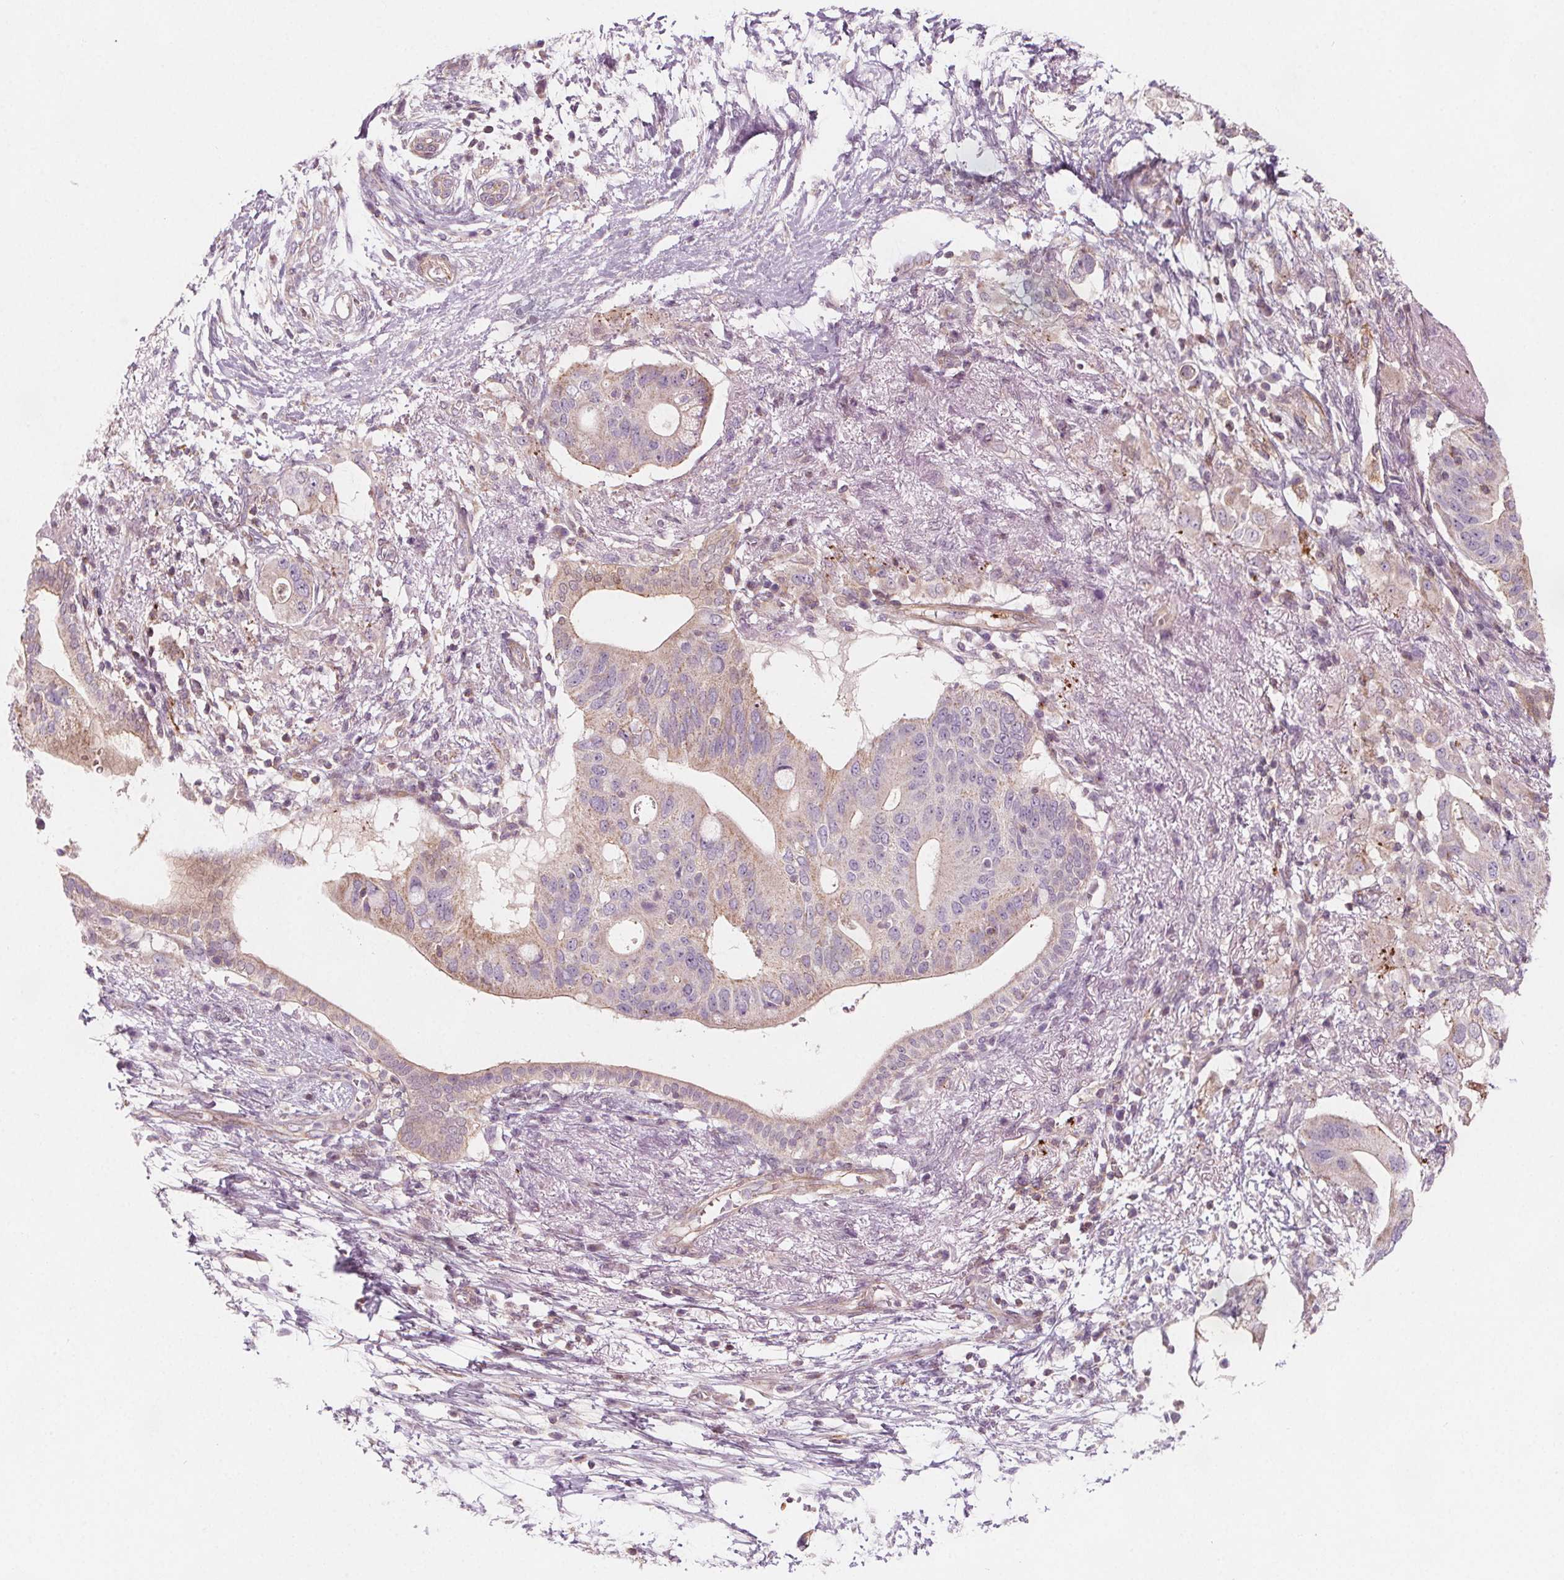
{"staining": {"intensity": "weak", "quantity": "<25%", "location": "cytoplasmic/membranous"}, "tissue": "pancreatic cancer", "cell_type": "Tumor cells", "image_type": "cancer", "snomed": [{"axis": "morphology", "description": "Adenocarcinoma, NOS"}, {"axis": "topography", "description": "Pancreas"}], "caption": "High magnification brightfield microscopy of pancreatic adenocarcinoma stained with DAB (brown) and counterstained with hematoxylin (blue): tumor cells show no significant staining.", "gene": "ADAM33", "patient": {"sex": "female", "age": 72}}